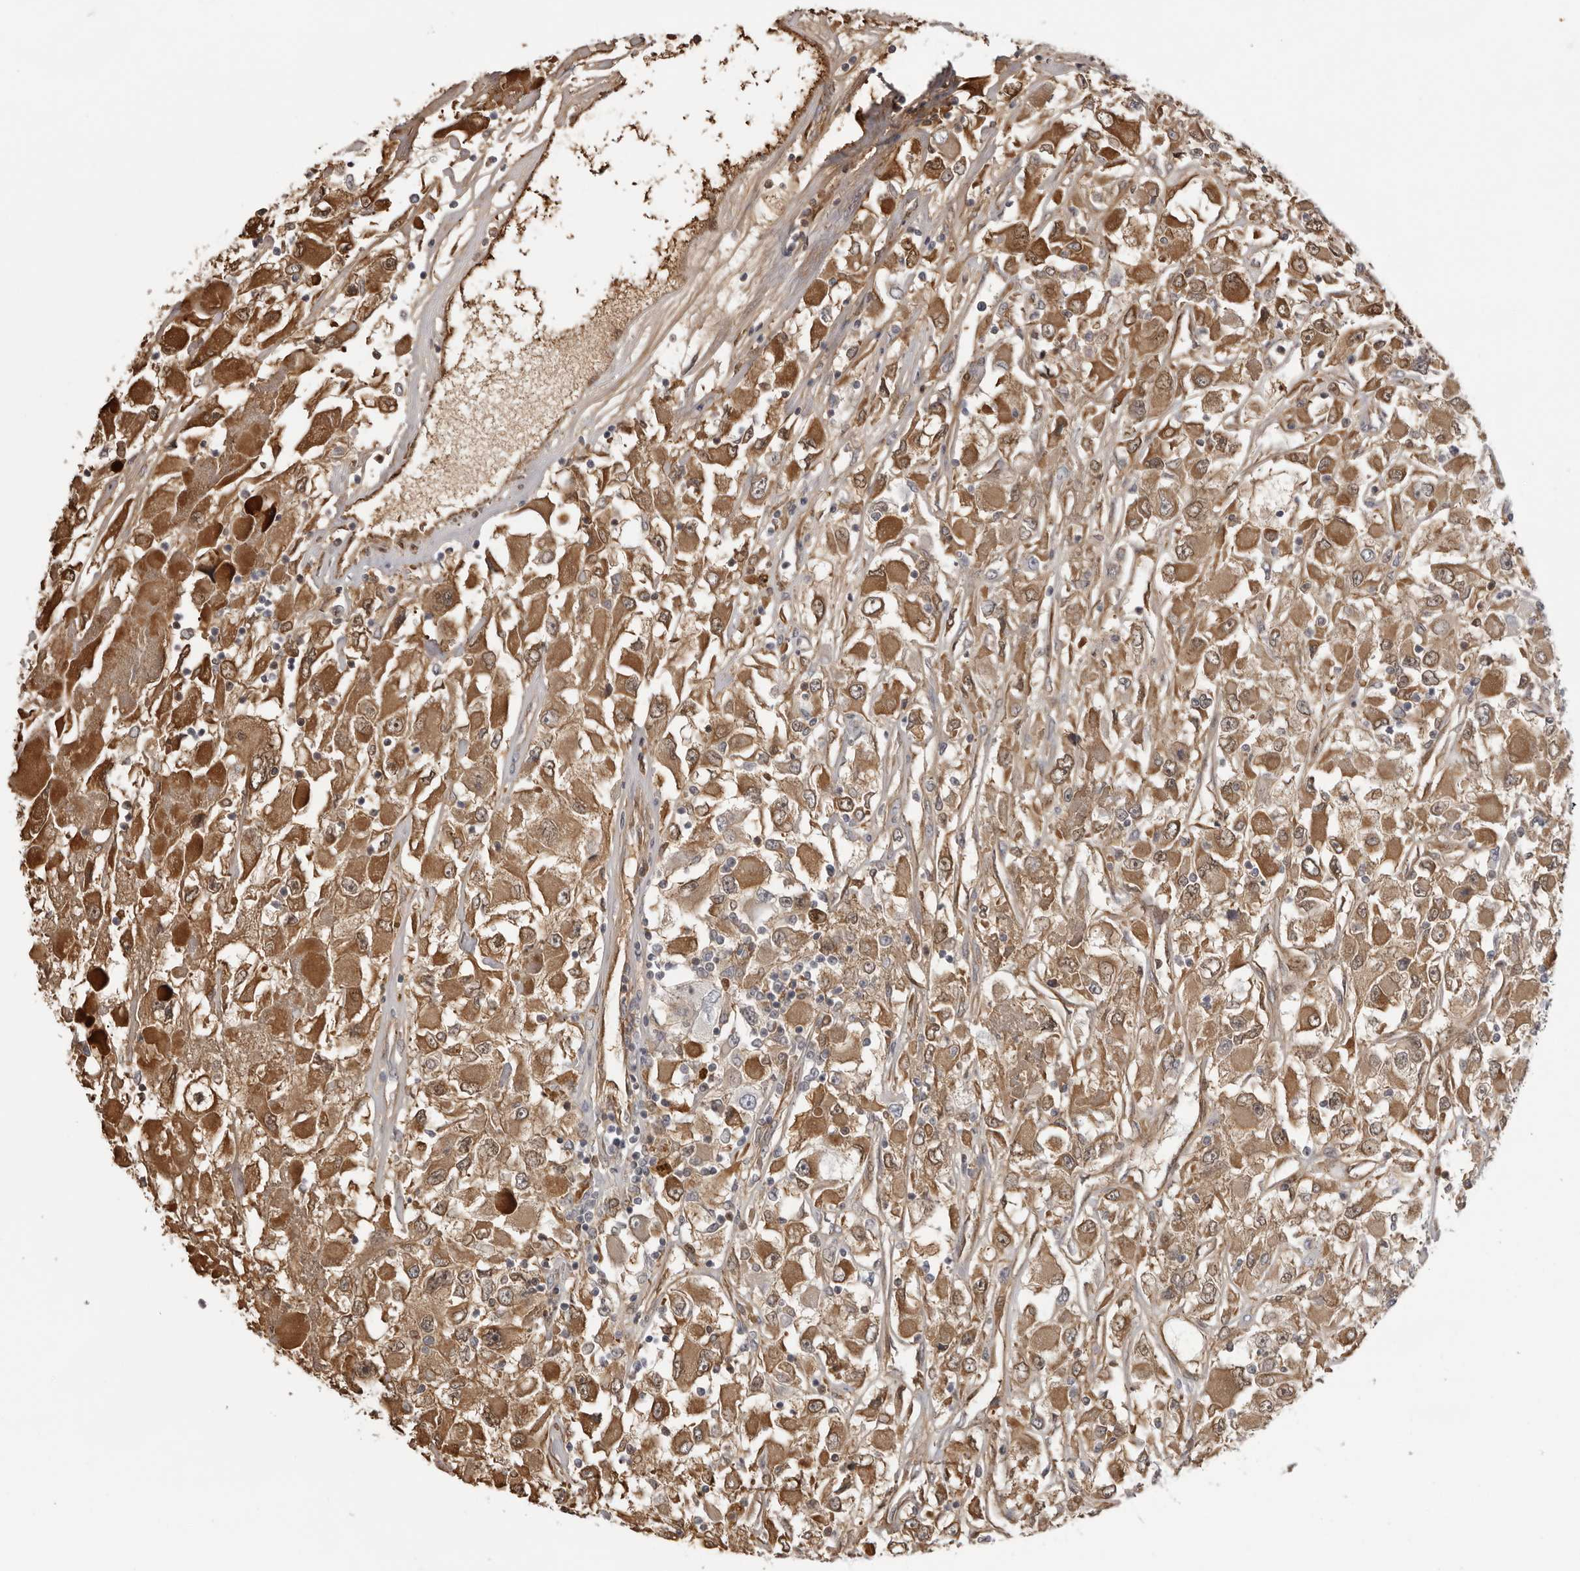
{"staining": {"intensity": "strong", "quantity": ">75%", "location": "cytoplasmic/membranous"}, "tissue": "renal cancer", "cell_type": "Tumor cells", "image_type": "cancer", "snomed": [{"axis": "morphology", "description": "Adenocarcinoma, NOS"}, {"axis": "topography", "description": "Kidney"}], "caption": "A high-resolution histopathology image shows immunohistochemistry (IHC) staining of adenocarcinoma (renal), which reveals strong cytoplasmic/membranous staining in approximately >75% of tumor cells.", "gene": "PLEKHF2", "patient": {"sex": "female", "age": 52}}